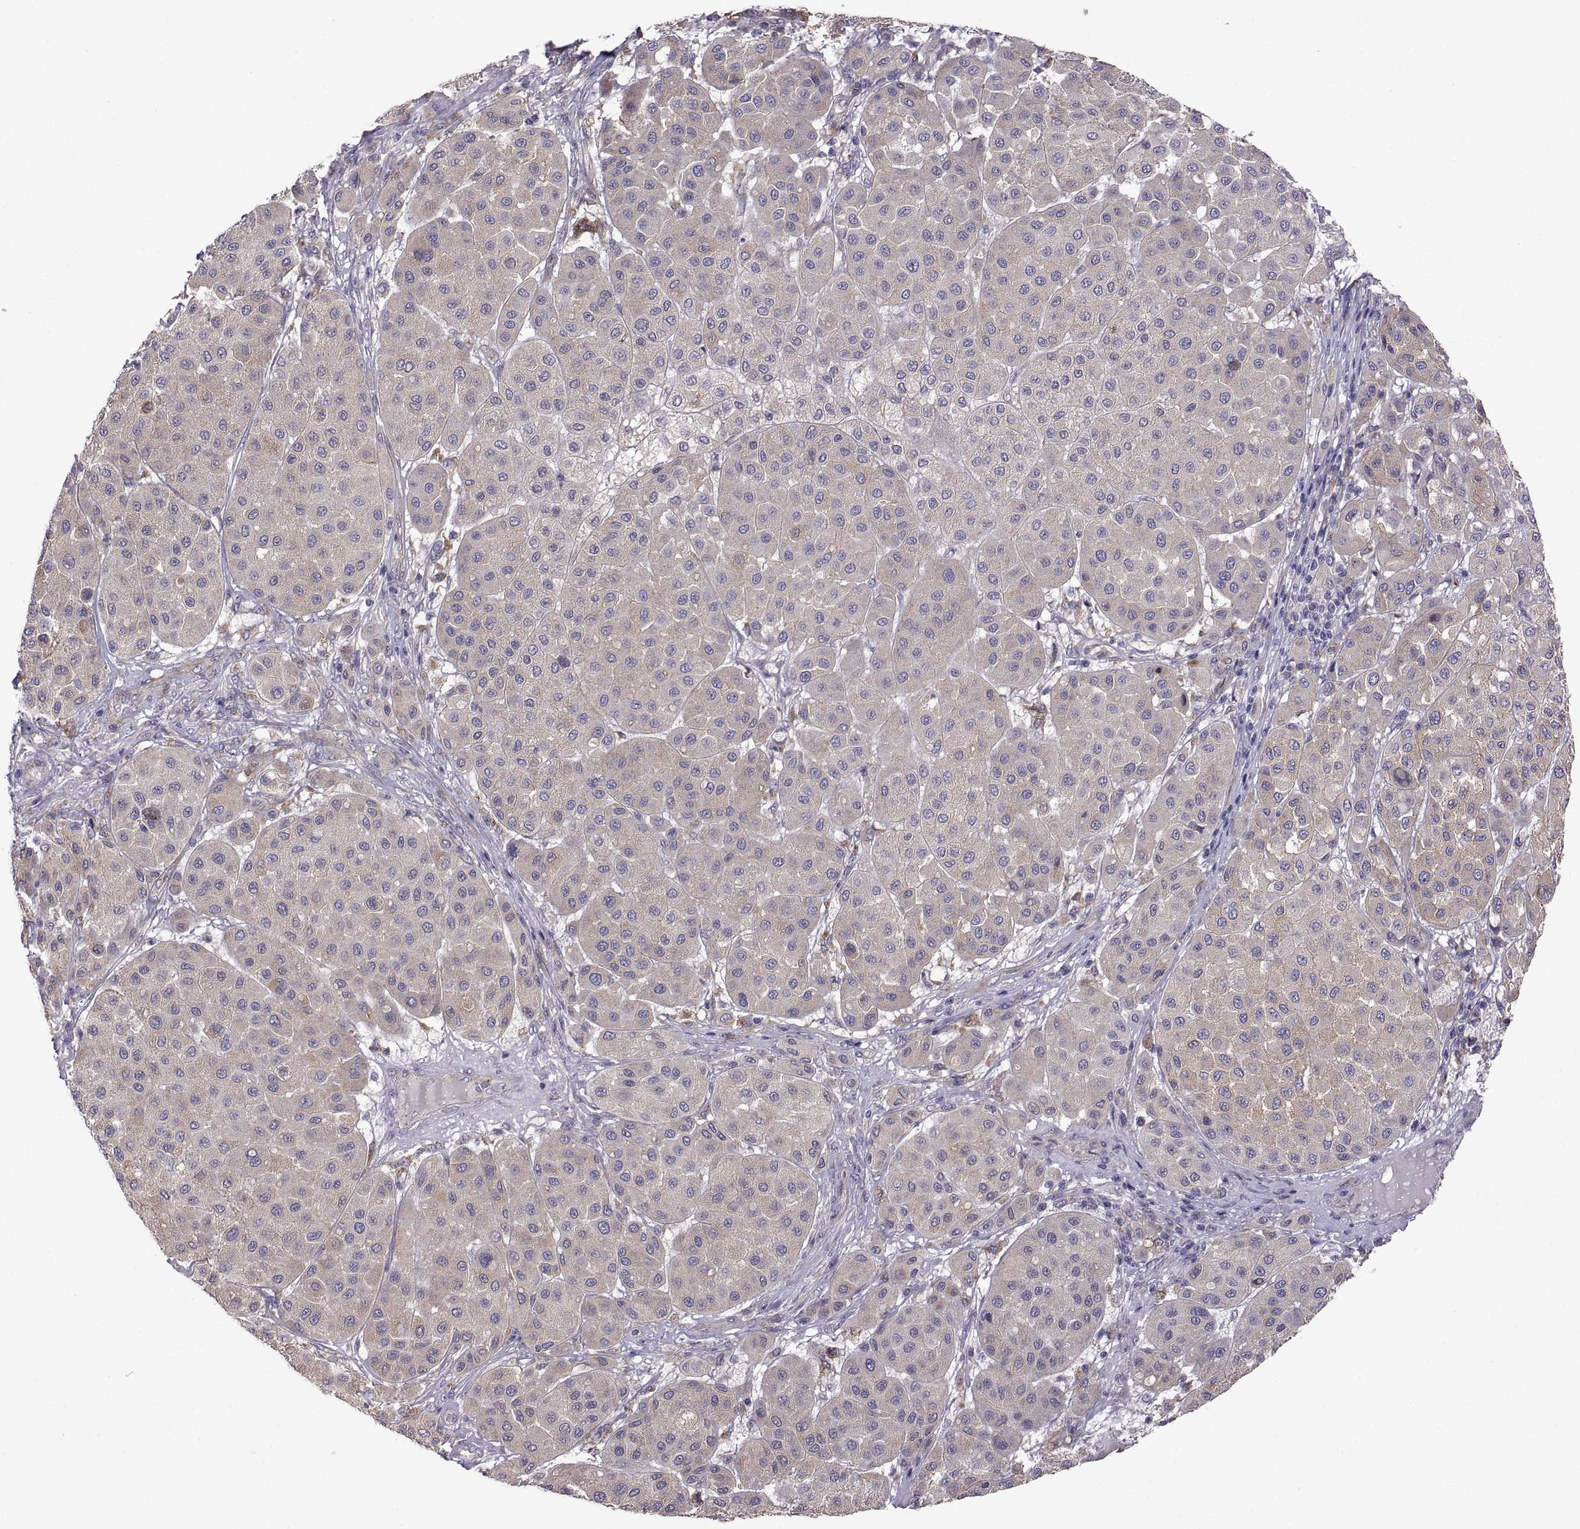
{"staining": {"intensity": "negative", "quantity": "none", "location": "none"}, "tissue": "melanoma", "cell_type": "Tumor cells", "image_type": "cancer", "snomed": [{"axis": "morphology", "description": "Malignant melanoma, Metastatic site"}, {"axis": "topography", "description": "Smooth muscle"}], "caption": "The histopathology image displays no staining of tumor cells in melanoma. (DAB (3,3'-diaminobenzidine) immunohistochemistry with hematoxylin counter stain).", "gene": "ARSL", "patient": {"sex": "male", "age": 41}}